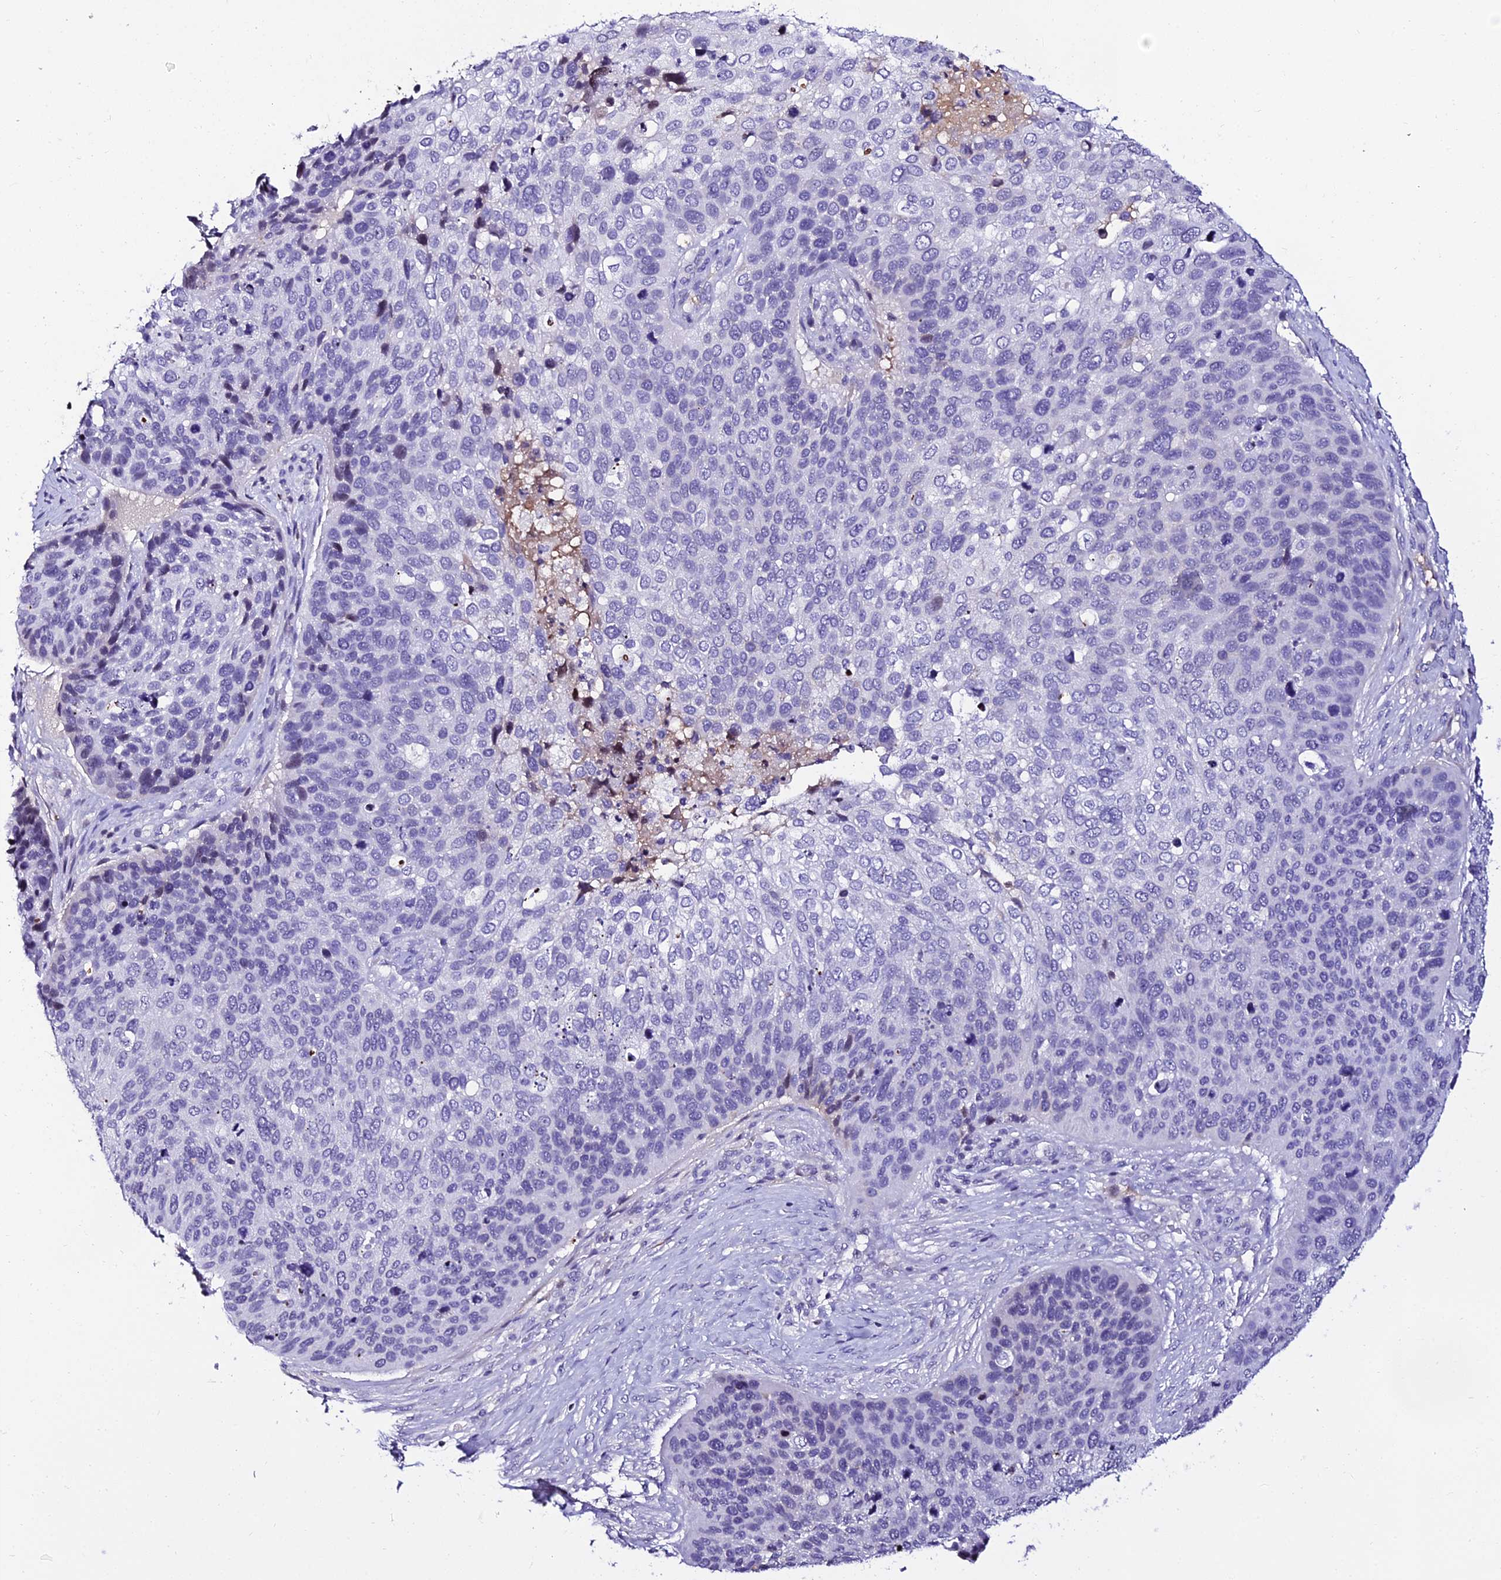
{"staining": {"intensity": "negative", "quantity": "none", "location": "none"}, "tissue": "skin cancer", "cell_type": "Tumor cells", "image_type": "cancer", "snomed": [{"axis": "morphology", "description": "Basal cell carcinoma"}, {"axis": "topography", "description": "Skin"}], "caption": "Immunohistochemistry histopathology image of neoplastic tissue: skin basal cell carcinoma stained with DAB (3,3'-diaminobenzidine) reveals no significant protein positivity in tumor cells.", "gene": "DEFB132", "patient": {"sex": "female", "age": 74}}